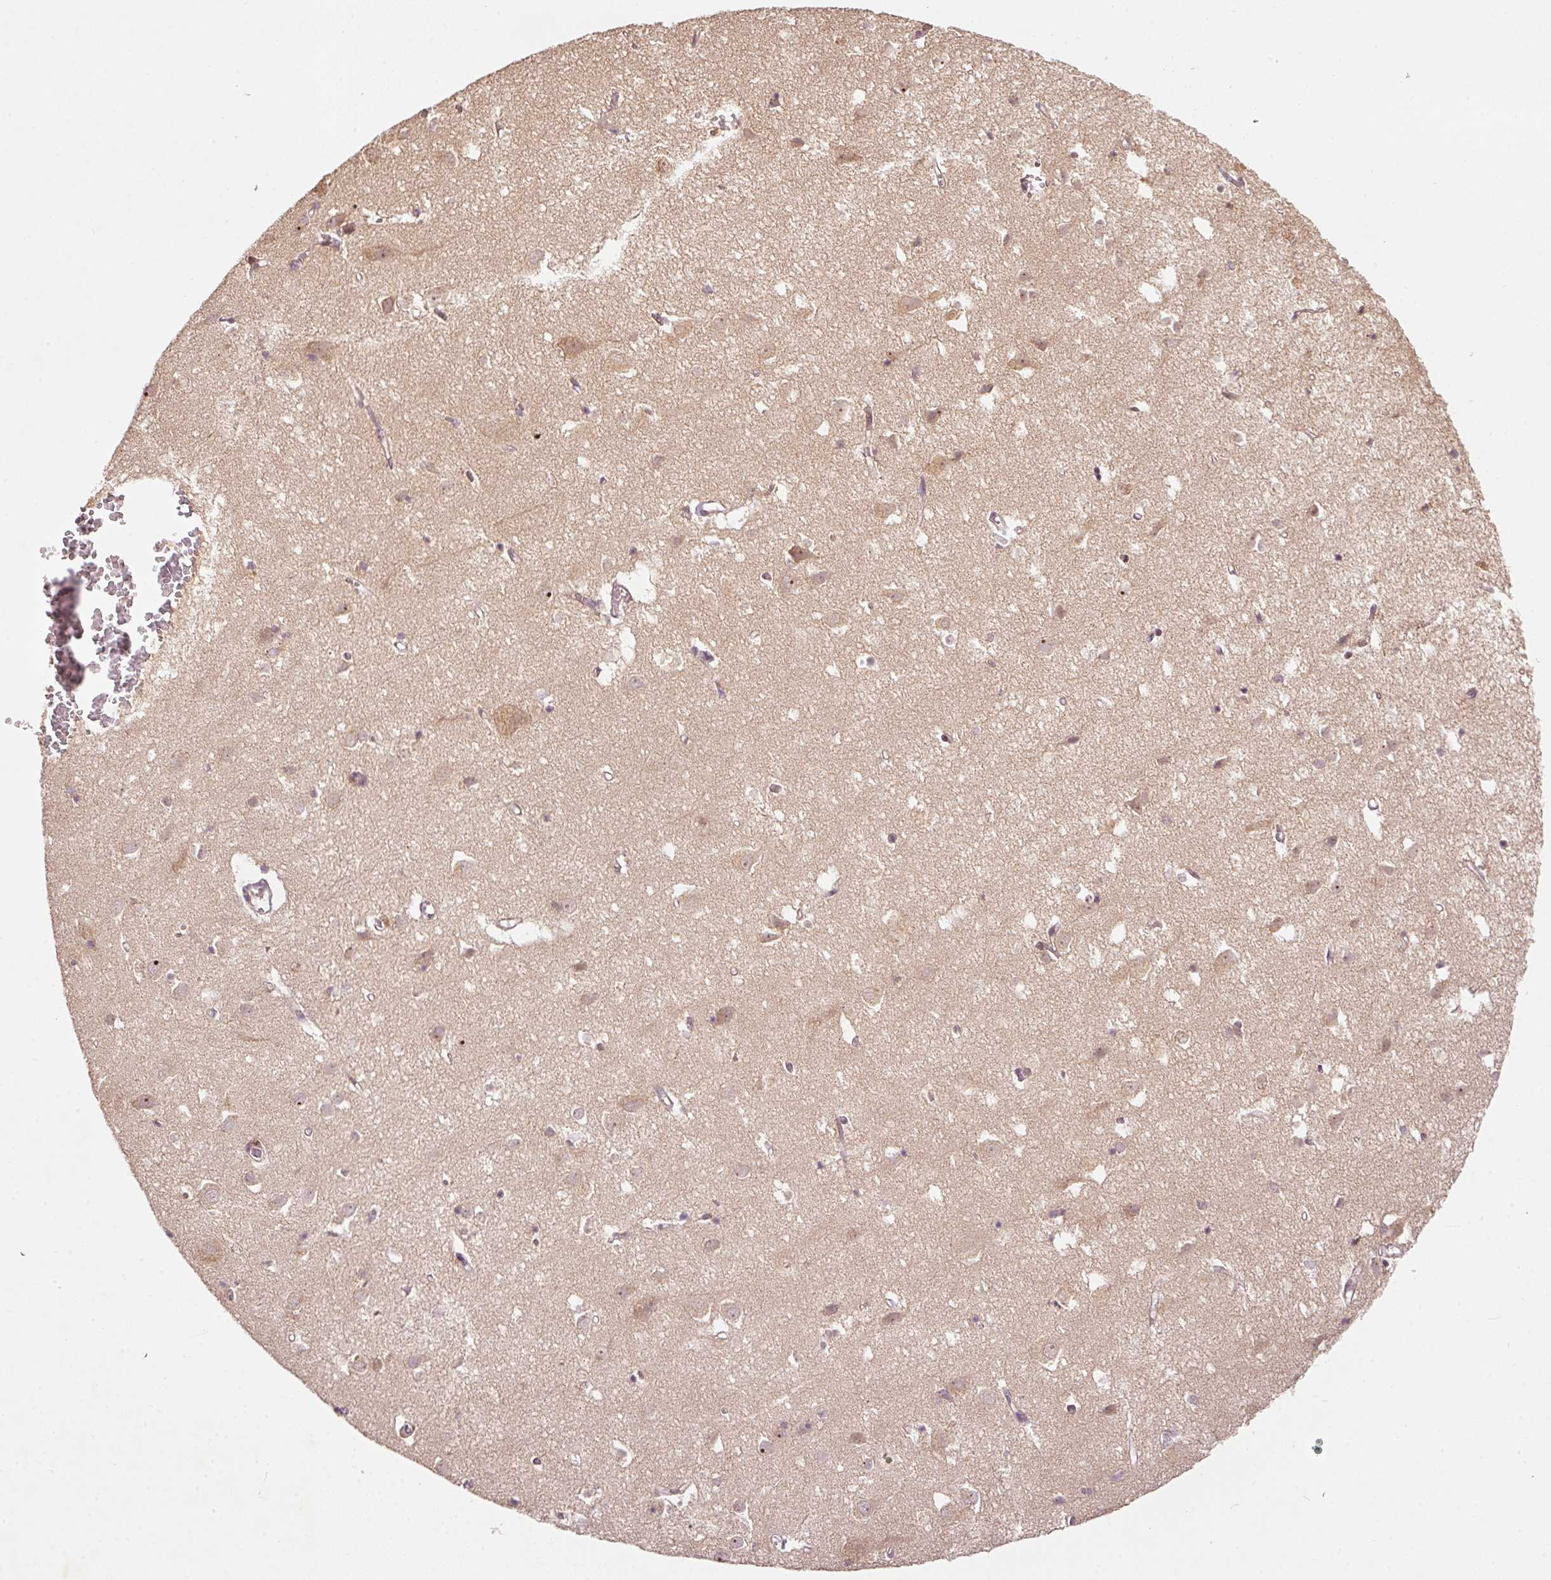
{"staining": {"intensity": "weak", "quantity": "<25%", "location": "cytoplasmic/membranous"}, "tissue": "cerebral cortex", "cell_type": "Endothelial cells", "image_type": "normal", "snomed": [{"axis": "morphology", "description": "Normal tissue, NOS"}, {"axis": "topography", "description": "Cerebral cortex"}], "caption": "Endothelial cells show no significant protein expression in normal cerebral cortex. (Immunohistochemistry, brightfield microscopy, high magnification).", "gene": "PCDHB1", "patient": {"sex": "male", "age": 70}}